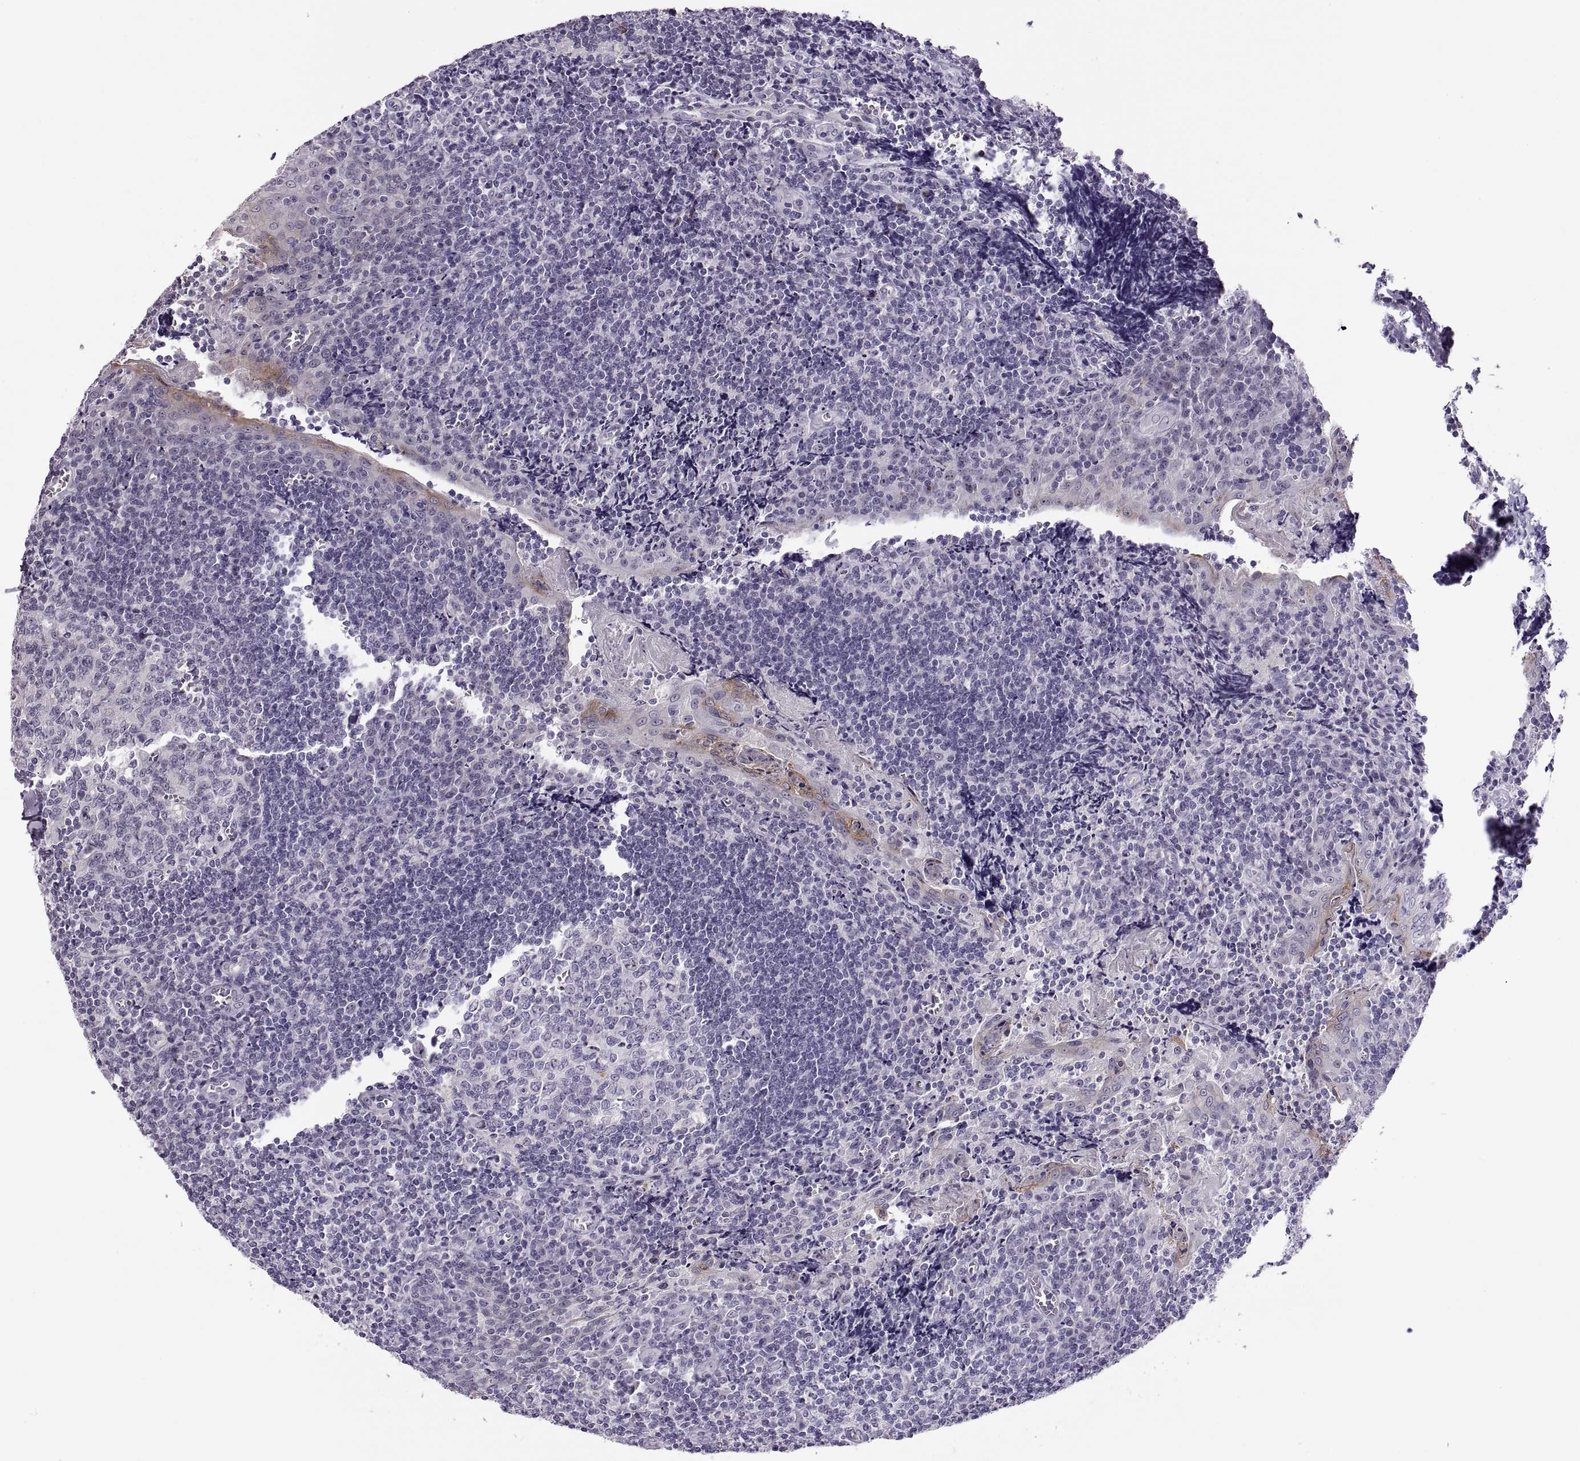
{"staining": {"intensity": "negative", "quantity": "none", "location": "none"}, "tissue": "tonsil", "cell_type": "Germinal center cells", "image_type": "normal", "snomed": [{"axis": "morphology", "description": "Normal tissue, NOS"}, {"axis": "morphology", "description": "Inflammation, NOS"}, {"axis": "topography", "description": "Tonsil"}], "caption": "This is an immunohistochemistry (IHC) image of benign tonsil. There is no expression in germinal center cells.", "gene": "VSX2", "patient": {"sex": "female", "age": 31}}